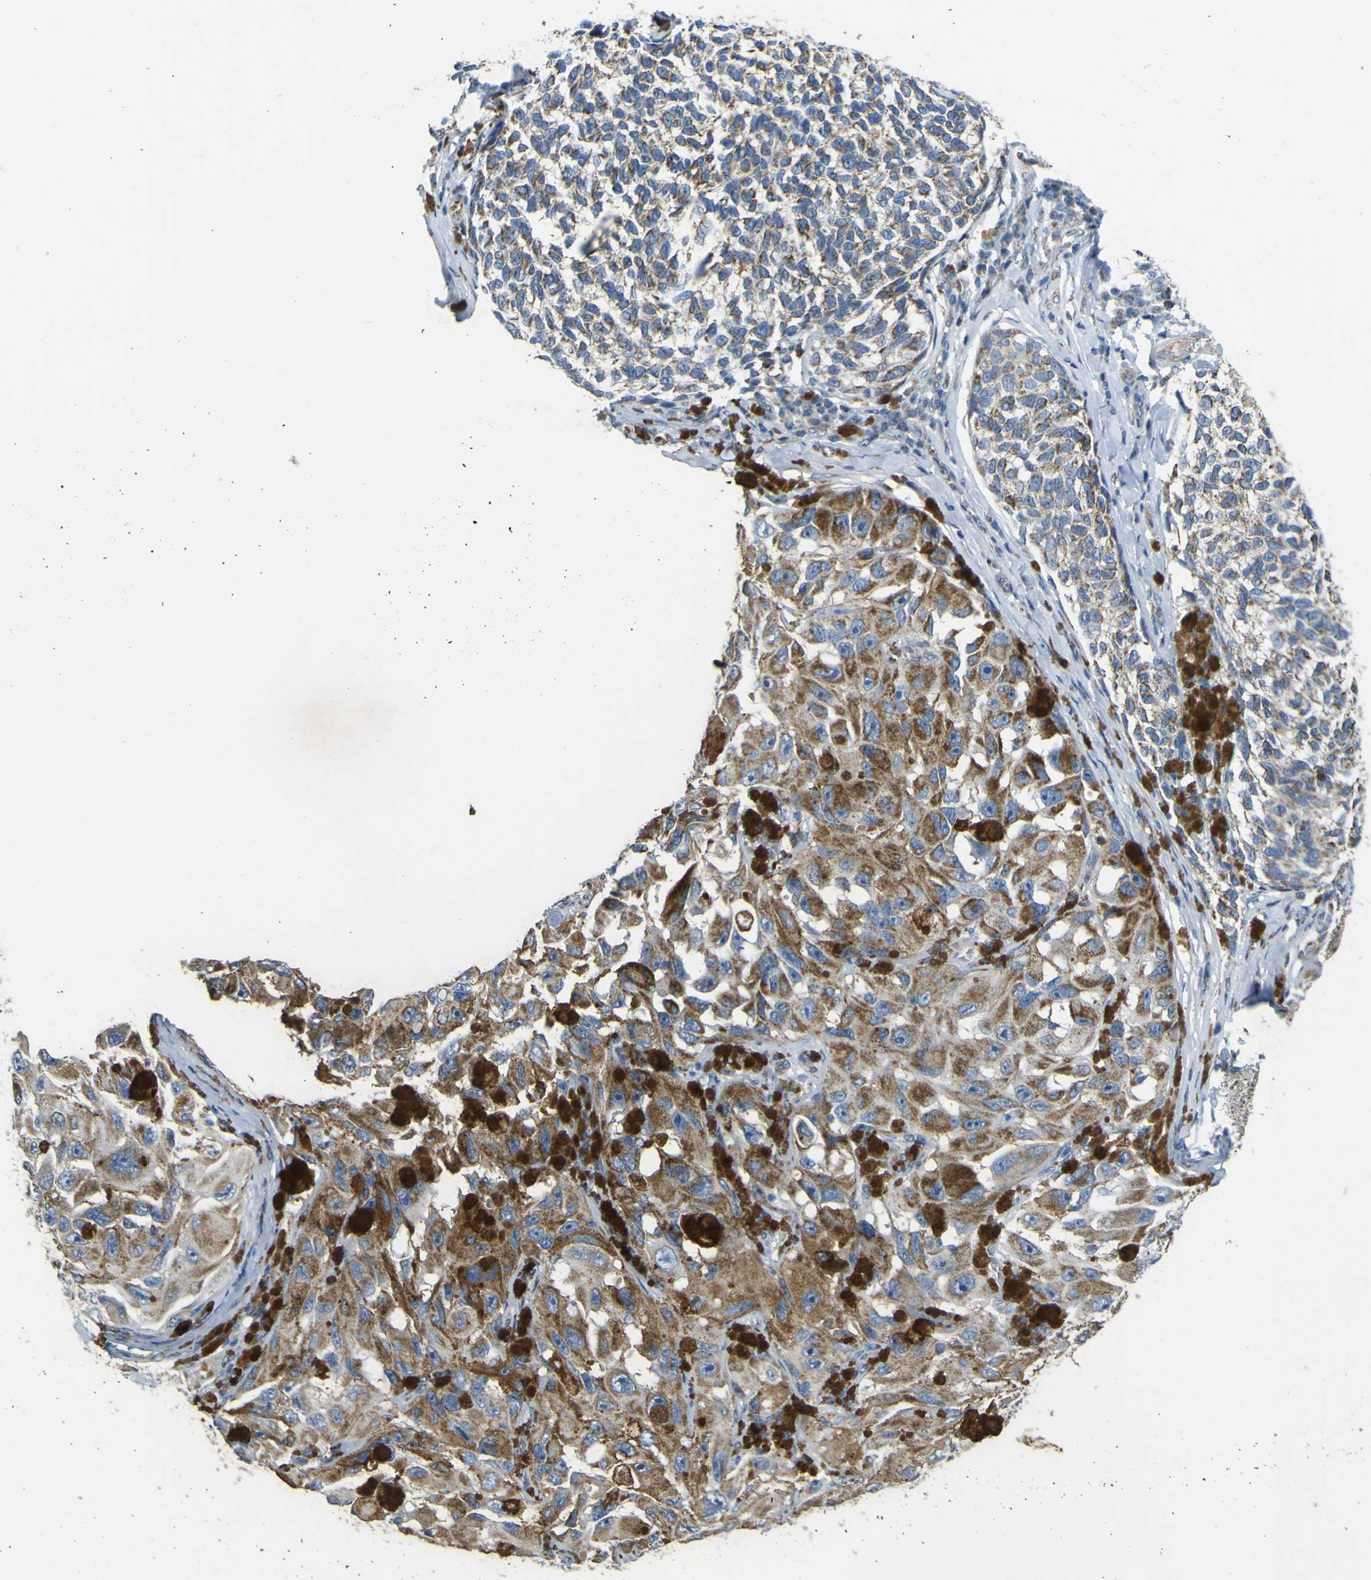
{"staining": {"intensity": "moderate", "quantity": ">75%", "location": "cytoplasmic/membranous"}, "tissue": "melanoma", "cell_type": "Tumor cells", "image_type": "cancer", "snomed": [{"axis": "morphology", "description": "Malignant melanoma, NOS"}, {"axis": "topography", "description": "Skin"}], "caption": "Immunohistochemical staining of human melanoma exhibits medium levels of moderate cytoplasmic/membranous expression in about >75% of tumor cells.", "gene": "ALDH18A1", "patient": {"sex": "female", "age": 73}}